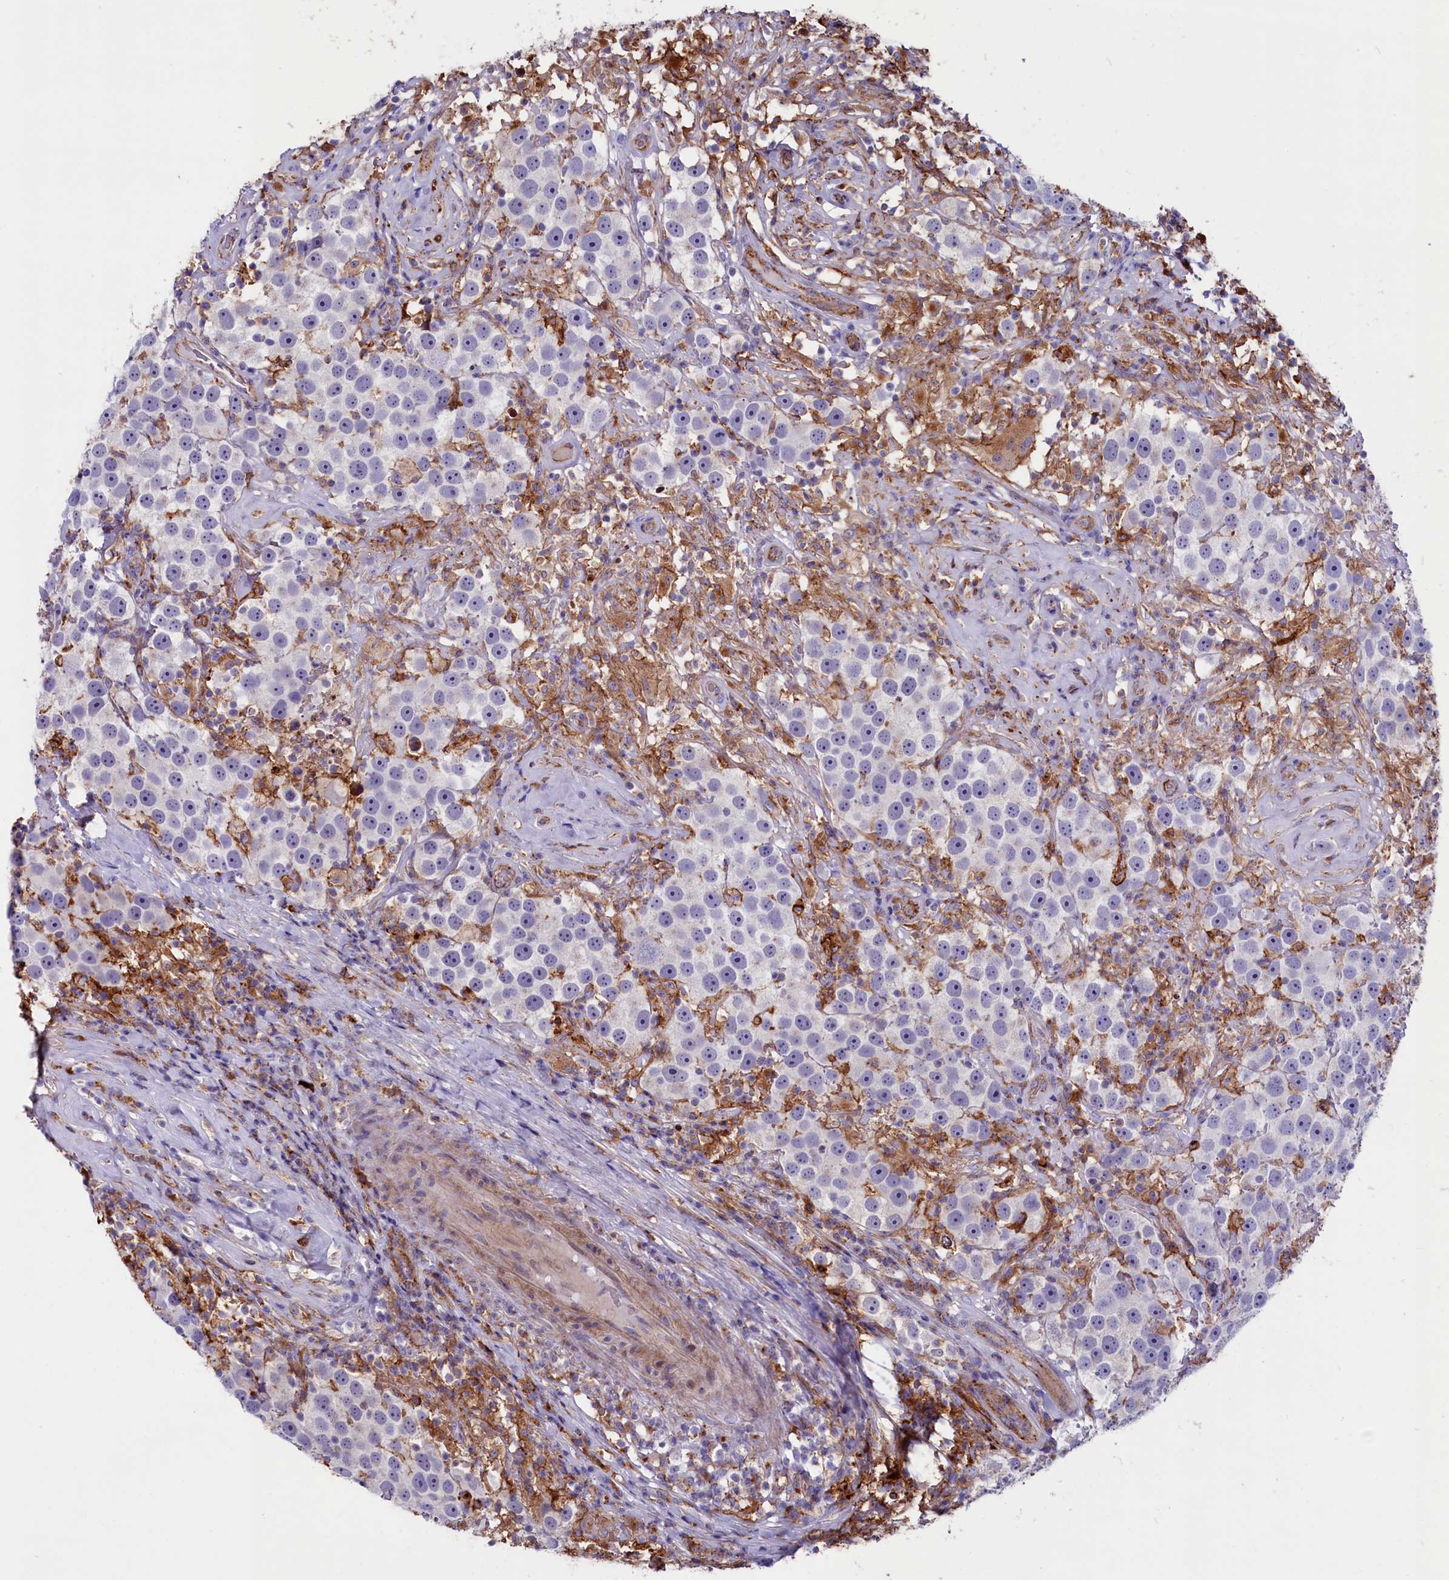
{"staining": {"intensity": "negative", "quantity": "none", "location": "none"}, "tissue": "testis cancer", "cell_type": "Tumor cells", "image_type": "cancer", "snomed": [{"axis": "morphology", "description": "Seminoma, NOS"}, {"axis": "topography", "description": "Testis"}], "caption": "DAB immunohistochemical staining of human testis cancer (seminoma) reveals no significant positivity in tumor cells.", "gene": "IL20RA", "patient": {"sex": "male", "age": 49}}